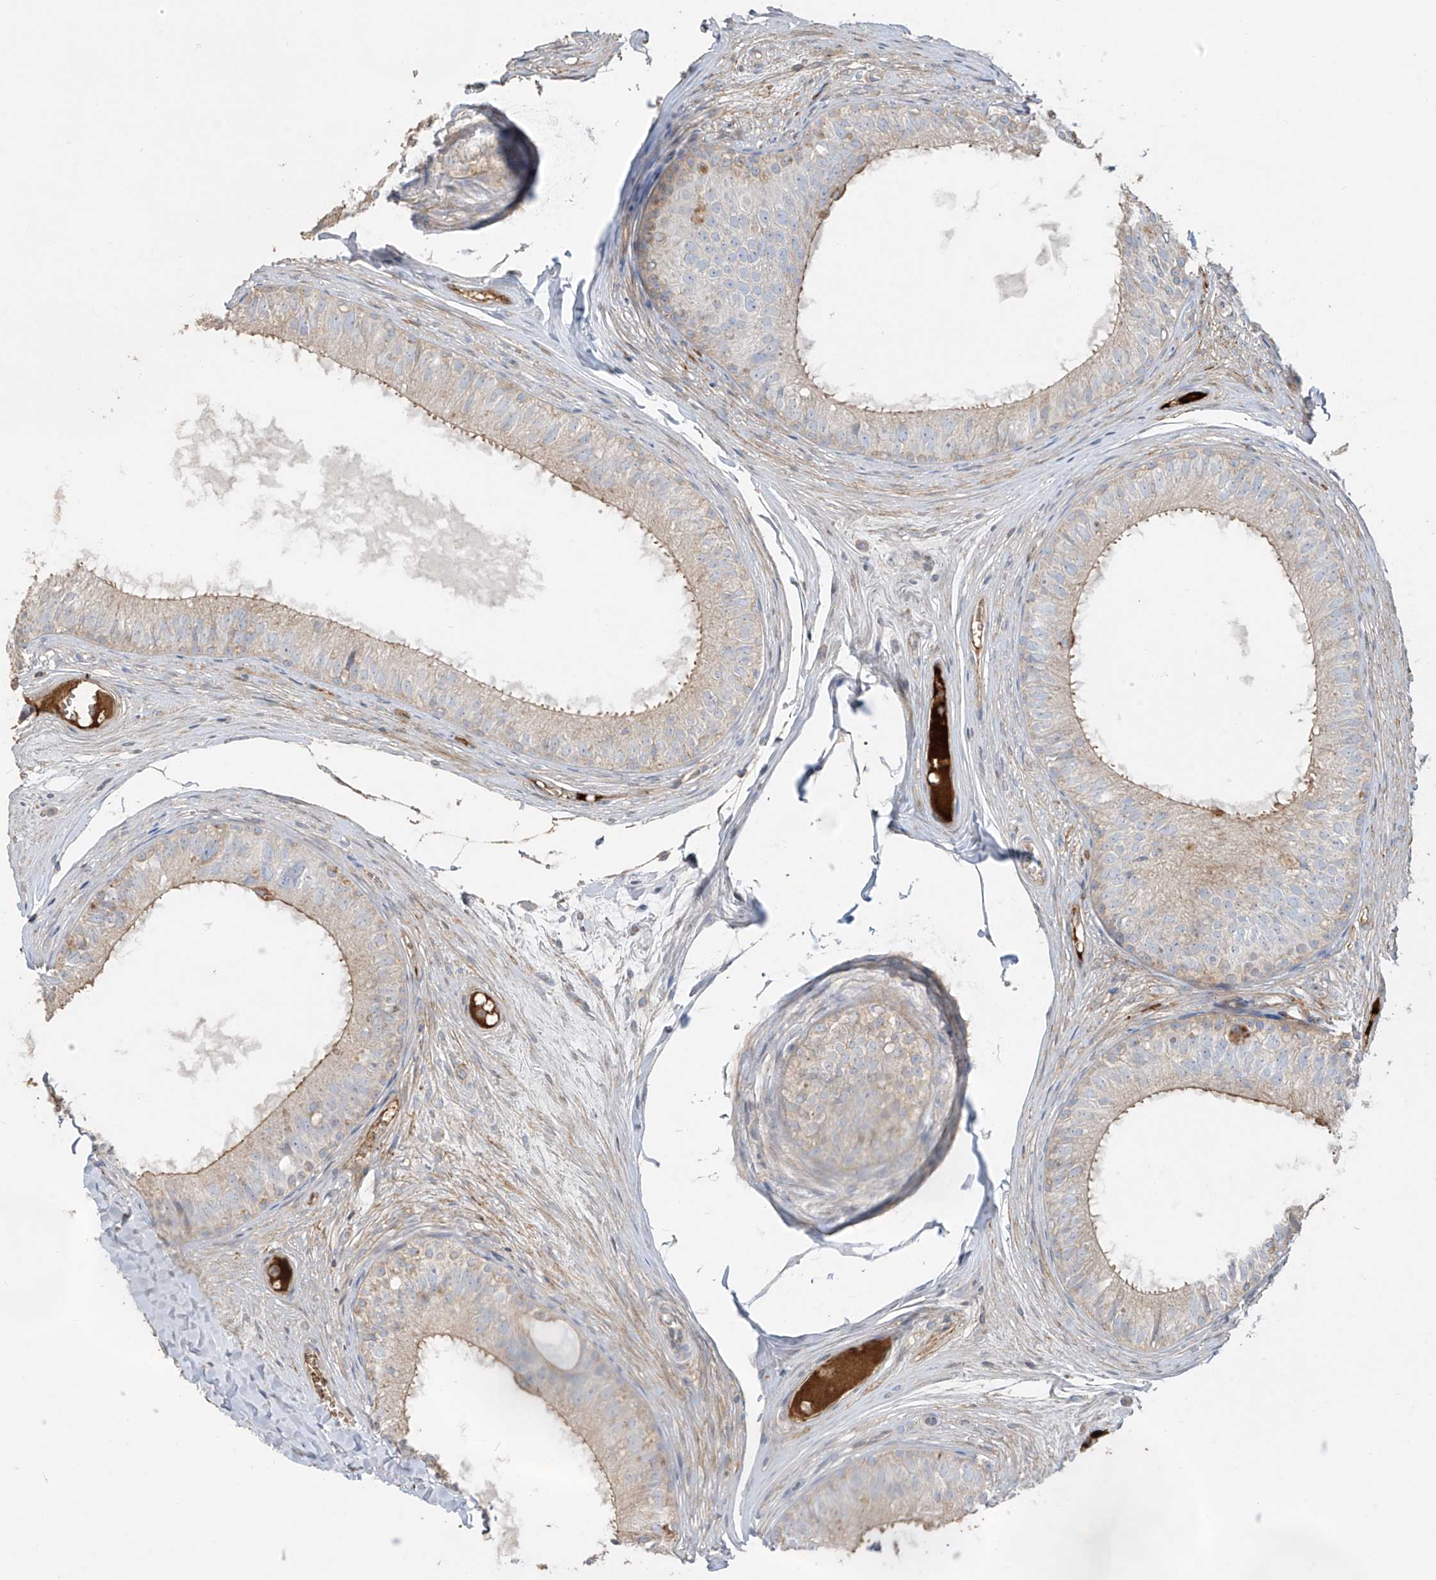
{"staining": {"intensity": "moderate", "quantity": "<25%", "location": "cytoplasmic/membranous"}, "tissue": "epididymis", "cell_type": "Glandular cells", "image_type": "normal", "snomed": [{"axis": "morphology", "description": "Normal tissue, NOS"}, {"axis": "morphology", "description": "Seminoma in situ"}, {"axis": "topography", "description": "Testis"}, {"axis": "topography", "description": "Epididymis"}], "caption": "This is a micrograph of immunohistochemistry staining of benign epididymis, which shows moderate staining in the cytoplasmic/membranous of glandular cells.", "gene": "ABTB1", "patient": {"sex": "male", "age": 28}}